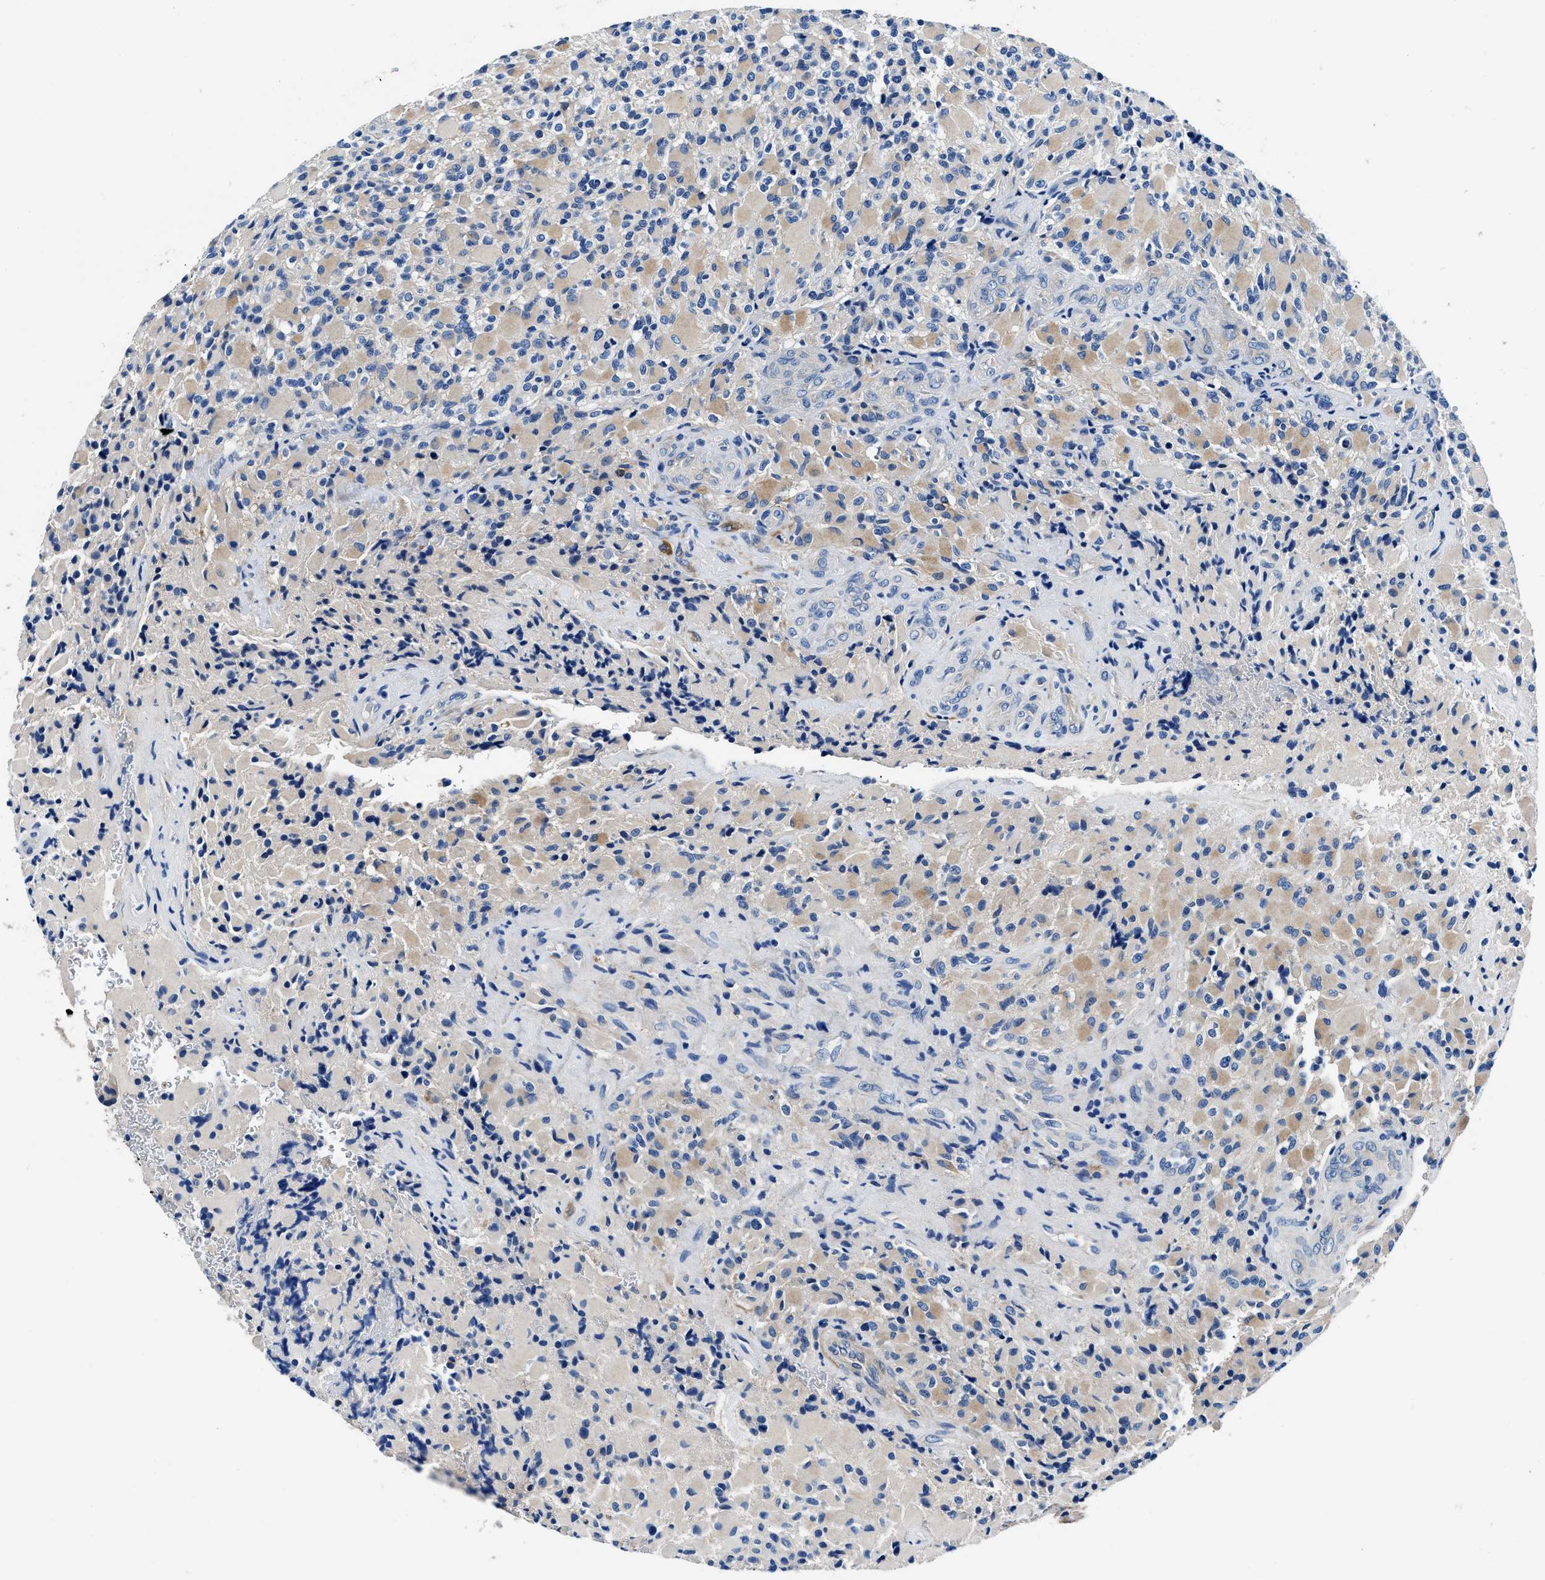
{"staining": {"intensity": "weak", "quantity": "25%-75%", "location": "cytoplasmic/membranous"}, "tissue": "glioma", "cell_type": "Tumor cells", "image_type": "cancer", "snomed": [{"axis": "morphology", "description": "Glioma, malignant, High grade"}, {"axis": "topography", "description": "Brain"}], "caption": "Glioma was stained to show a protein in brown. There is low levels of weak cytoplasmic/membranous staining in approximately 25%-75% of tumor cells.", "gene": "NEU1", "patient": {"sex": "male", "age": 71}}